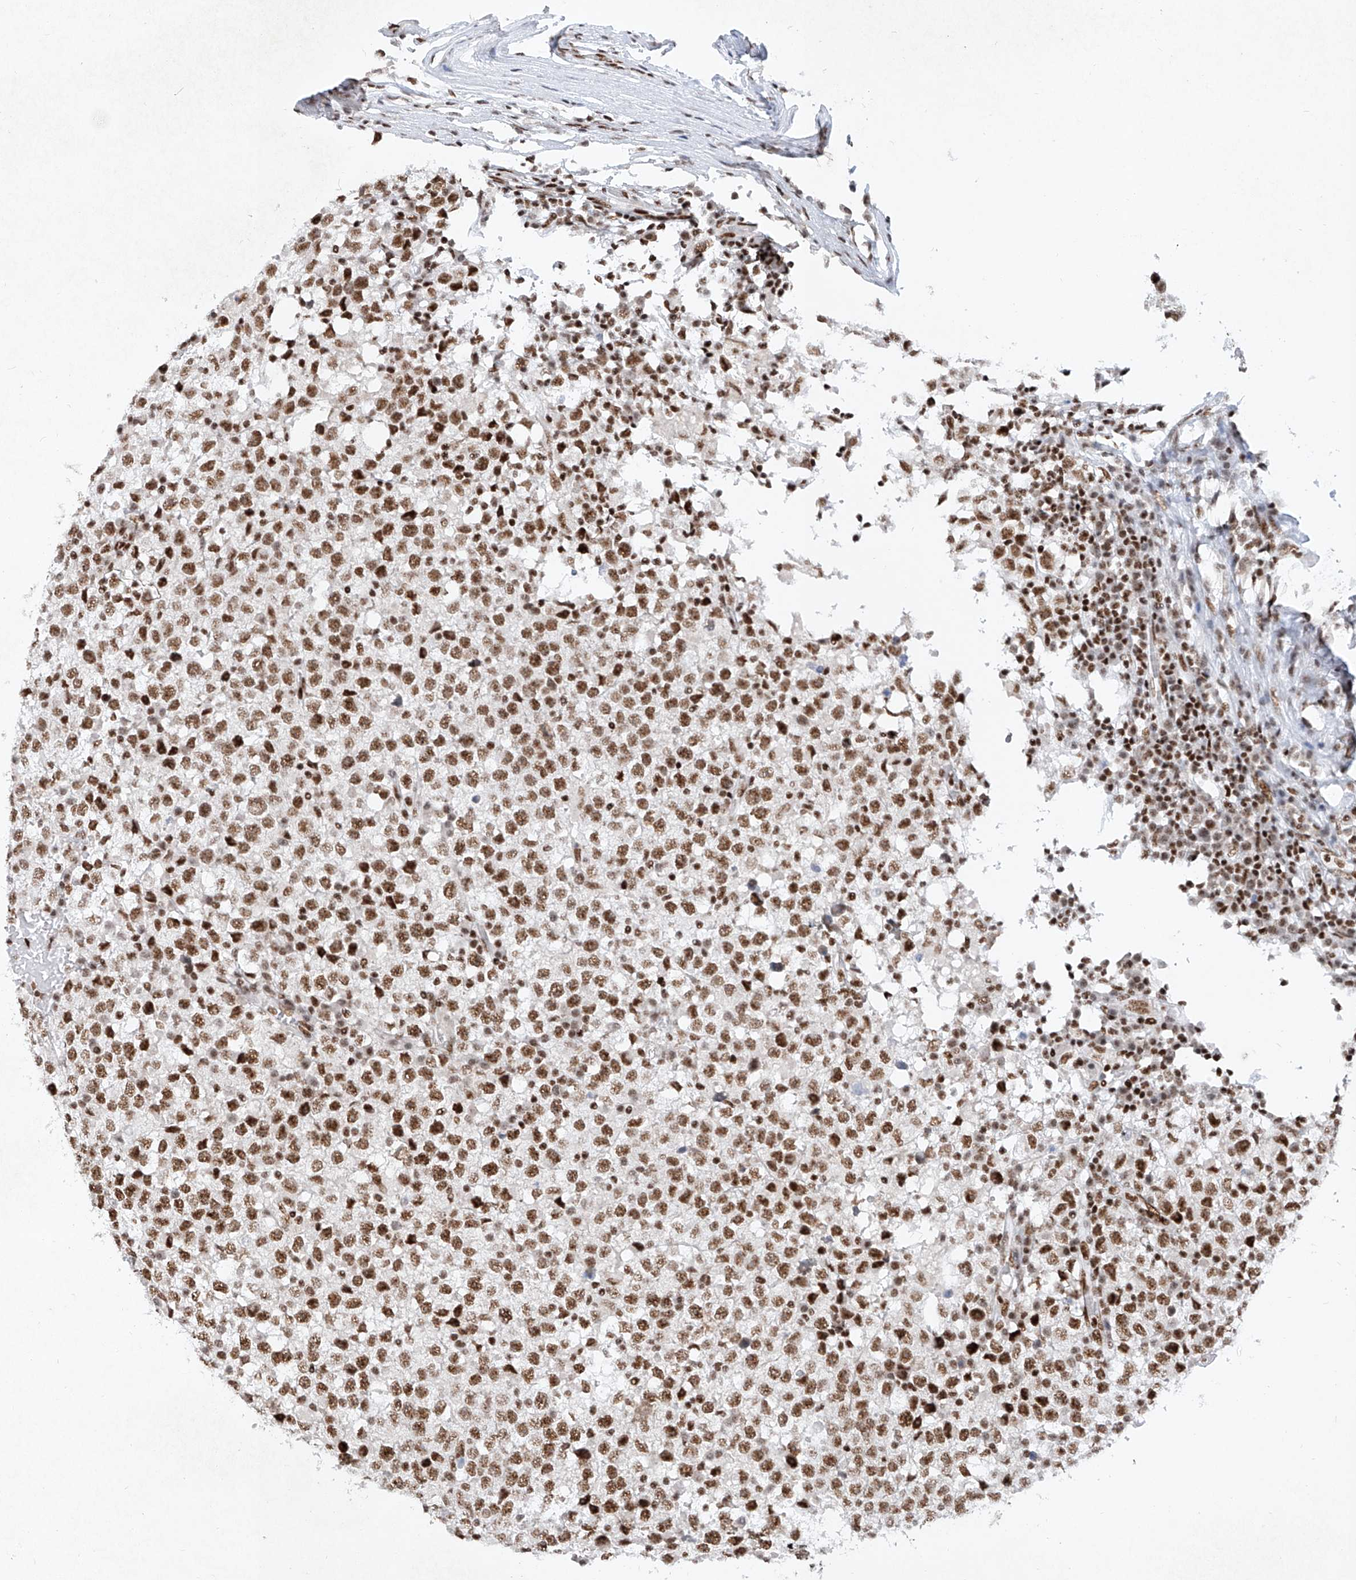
{"staining": {"intensity": "moderate", "quantity": ">75%", "location": "nuclear"}, "tissue": "testis cancer", "cell_type": "Tumor cells", "image_type": "cancer", "snomed": [{"axis": "morphology", "description": "Seminoma, NOS"}, {"axis": "topography", "description": "Testis"}], "caption": "Immunohistochemistry (IHC) staining of testis cancer (seminoma), which shows medium levels of moderate nuclear staining in about >75% of tumor cells indicating moderate nuclear protein staining. The staining was performed using DAB (3,3'-diaminobenzidine) (brown) for protein detection and nuclei were counterstained in hematoxylin (blue).", "gene": "TAF4", "patient": {"sex": "male", "age": 65}}